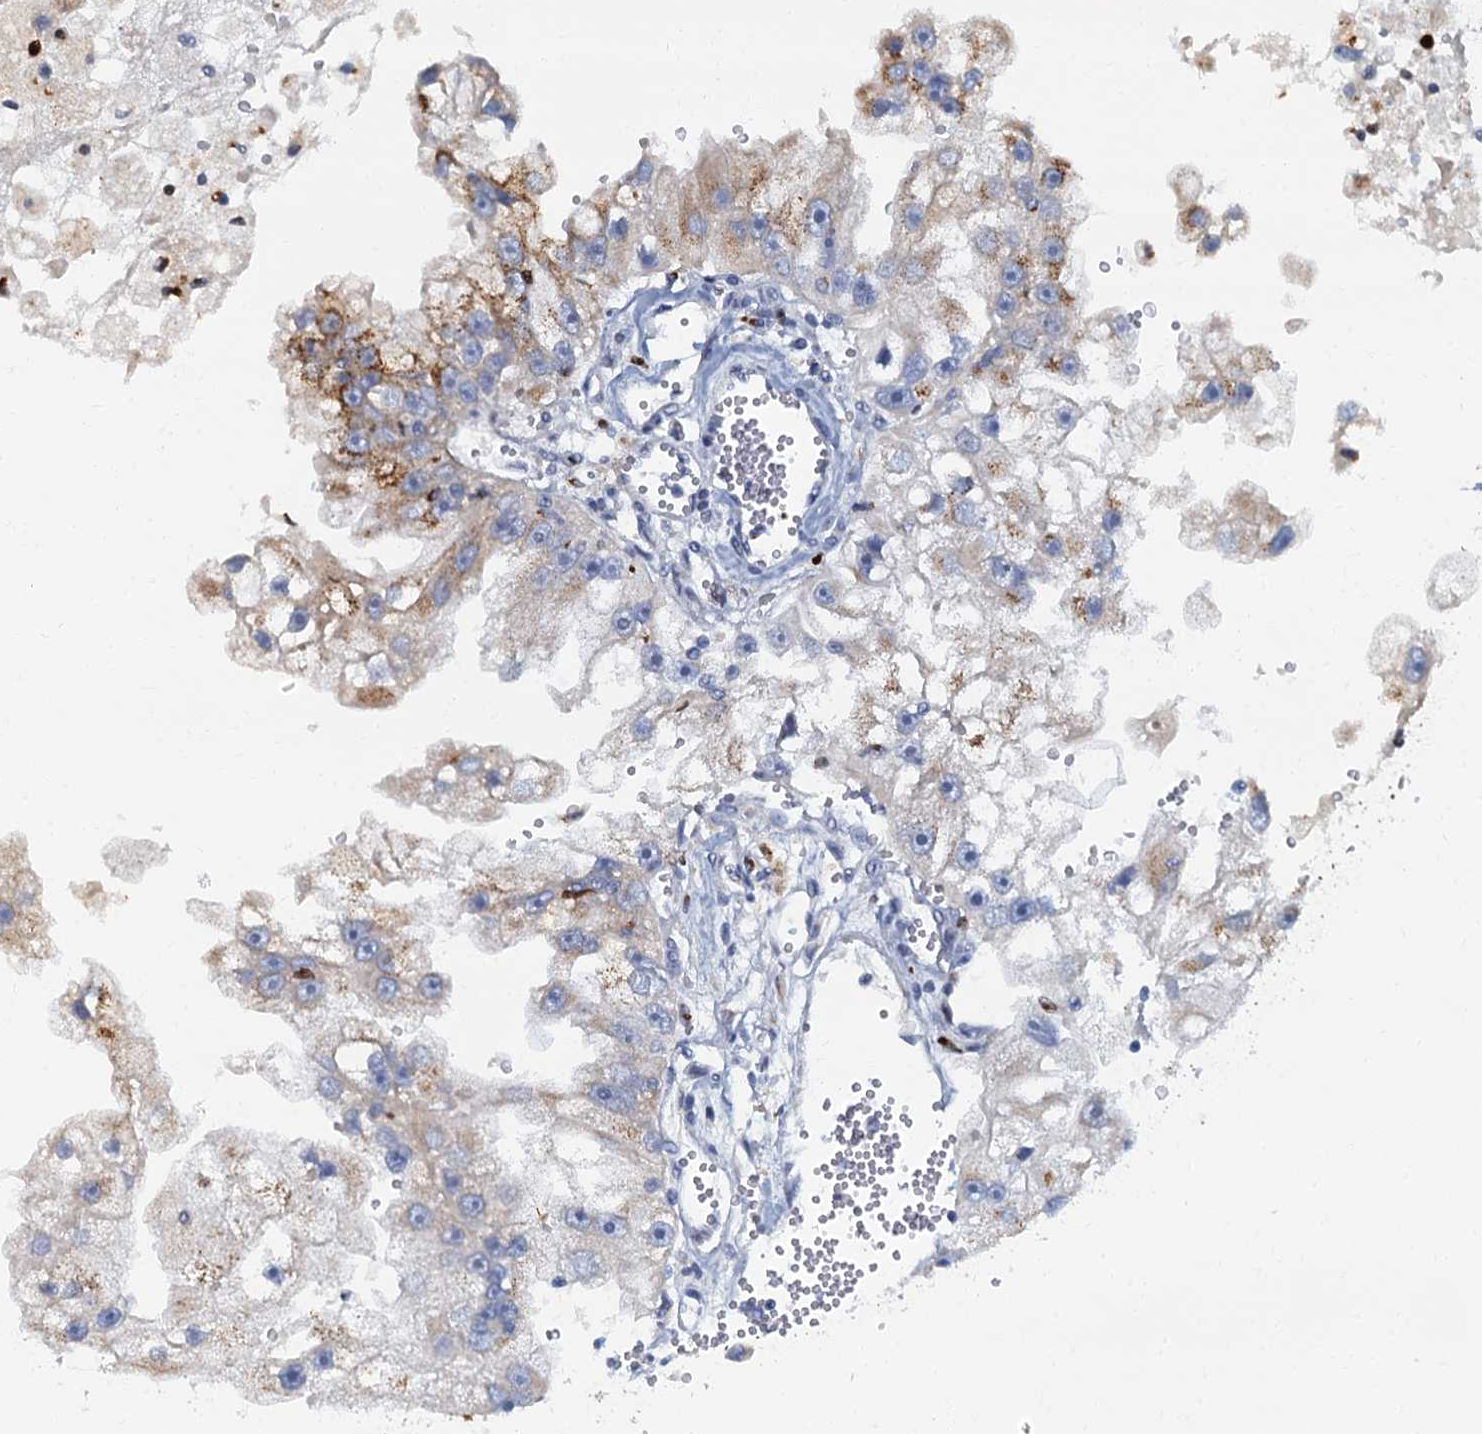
{"staining": {"intensity": "moderate", "quantity": "<25%", "location": "cytoplasmic/membranous"}, "tissue": "renal cancer", "cell_type": "Tumor cells", "image_type": "cancer", "snomed": [{"axis": "morphology", "description": "Adenocarcinoma, NOS"}, {"axis": "topography", "description": "Kidney"}], "caption": "Protein staining exhibits moderate cytoplasmic/membranous staining in about <25% of tumor cells in renal cancer. Nuclei are stained in blue.", "gene": "LYPD3", "patient": {"sex": "male", "age": 63}}